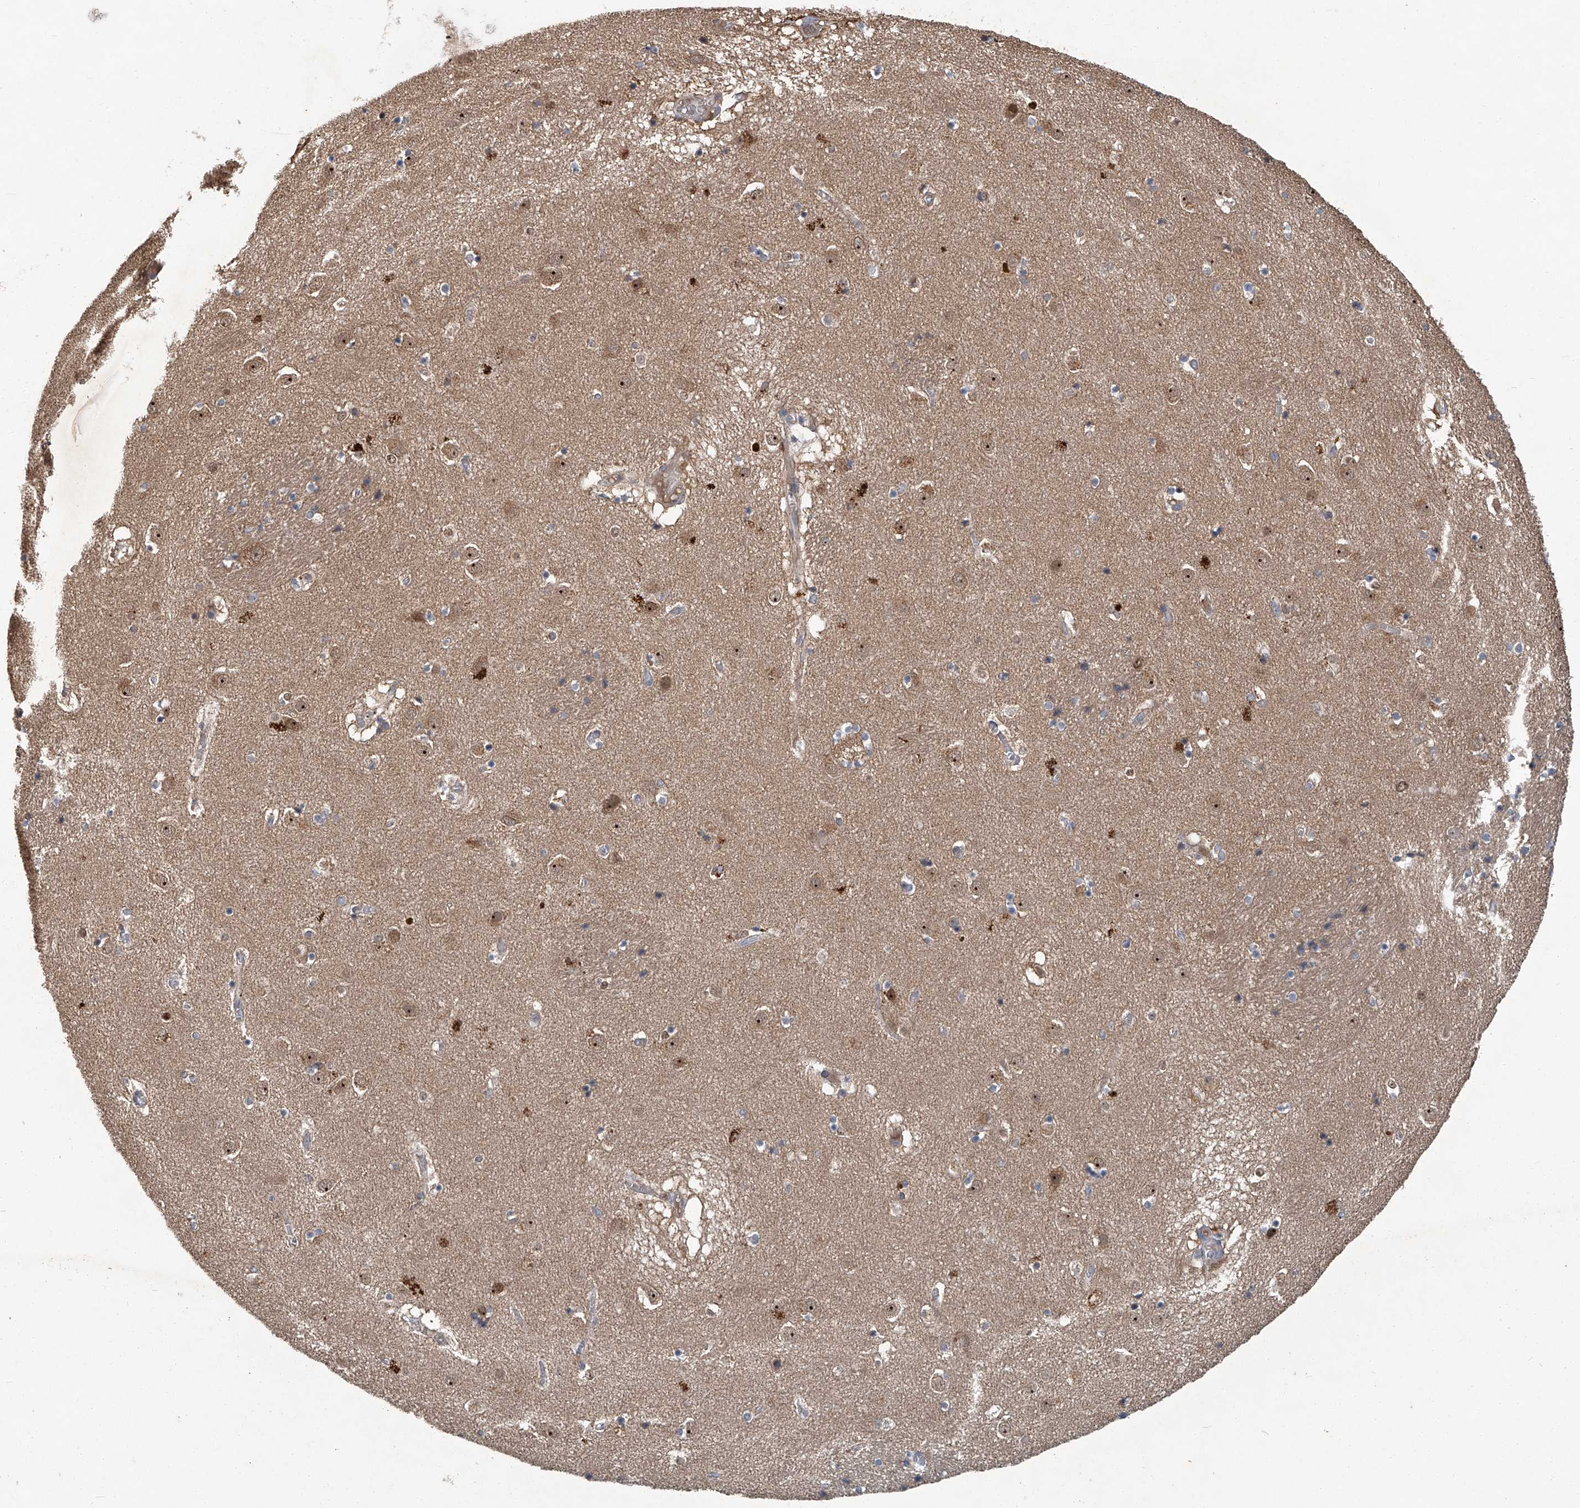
{"staining": {"intensity": "weak", "quantity": "<25%", "location": "cytoplasmic/membranous"}, "tissue": "caudate", "cell_type": "Glial cells", "image_type": "normal", "snomed": [{"axis": "morphology", "description": "Normal tissue, NOS"}, {"axis": "topography", "description": "Lateral ventricle wall"}], "caption": "A high-resolution image shows immunohistochemistry (IHC) staining of benign caudate, which exhibits no significant expression in glial cells.", "gene": "ANKRD34A", "patient": {"sex": "male", "age": 70}}